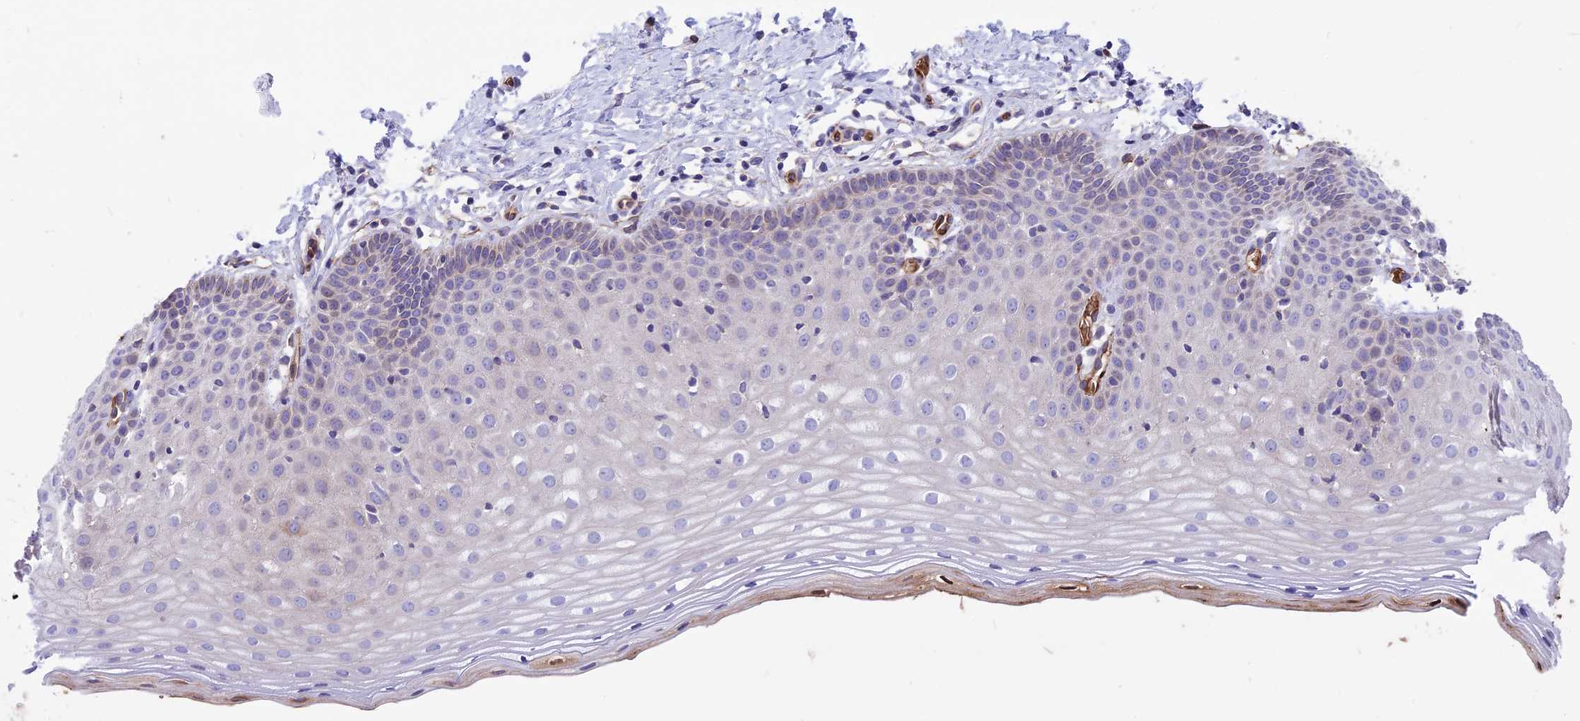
{"staining": {"intensity": "moderate", "quantity": "<25%", "location": "cytoplasmic/membranous"}, "tissue": "cervix", "cell_type": "Glandular cells", "image_type": "normal", "snomed": [{"axis": "morphology", "description": "Normal tissue, NOS"}, {"axis": "topography", "description": "Cervix"}], "caption": "DAB (3,3'-diaminobenzidine) immunohistochemical staining of unremarkable cervix displays moderate cytoplasmic/membranous protein expression in about <25% of glandular cells. Nuclei are stained in blue.", "gene": "TTC4", "patient": {"sex": "female", "age": 36}}